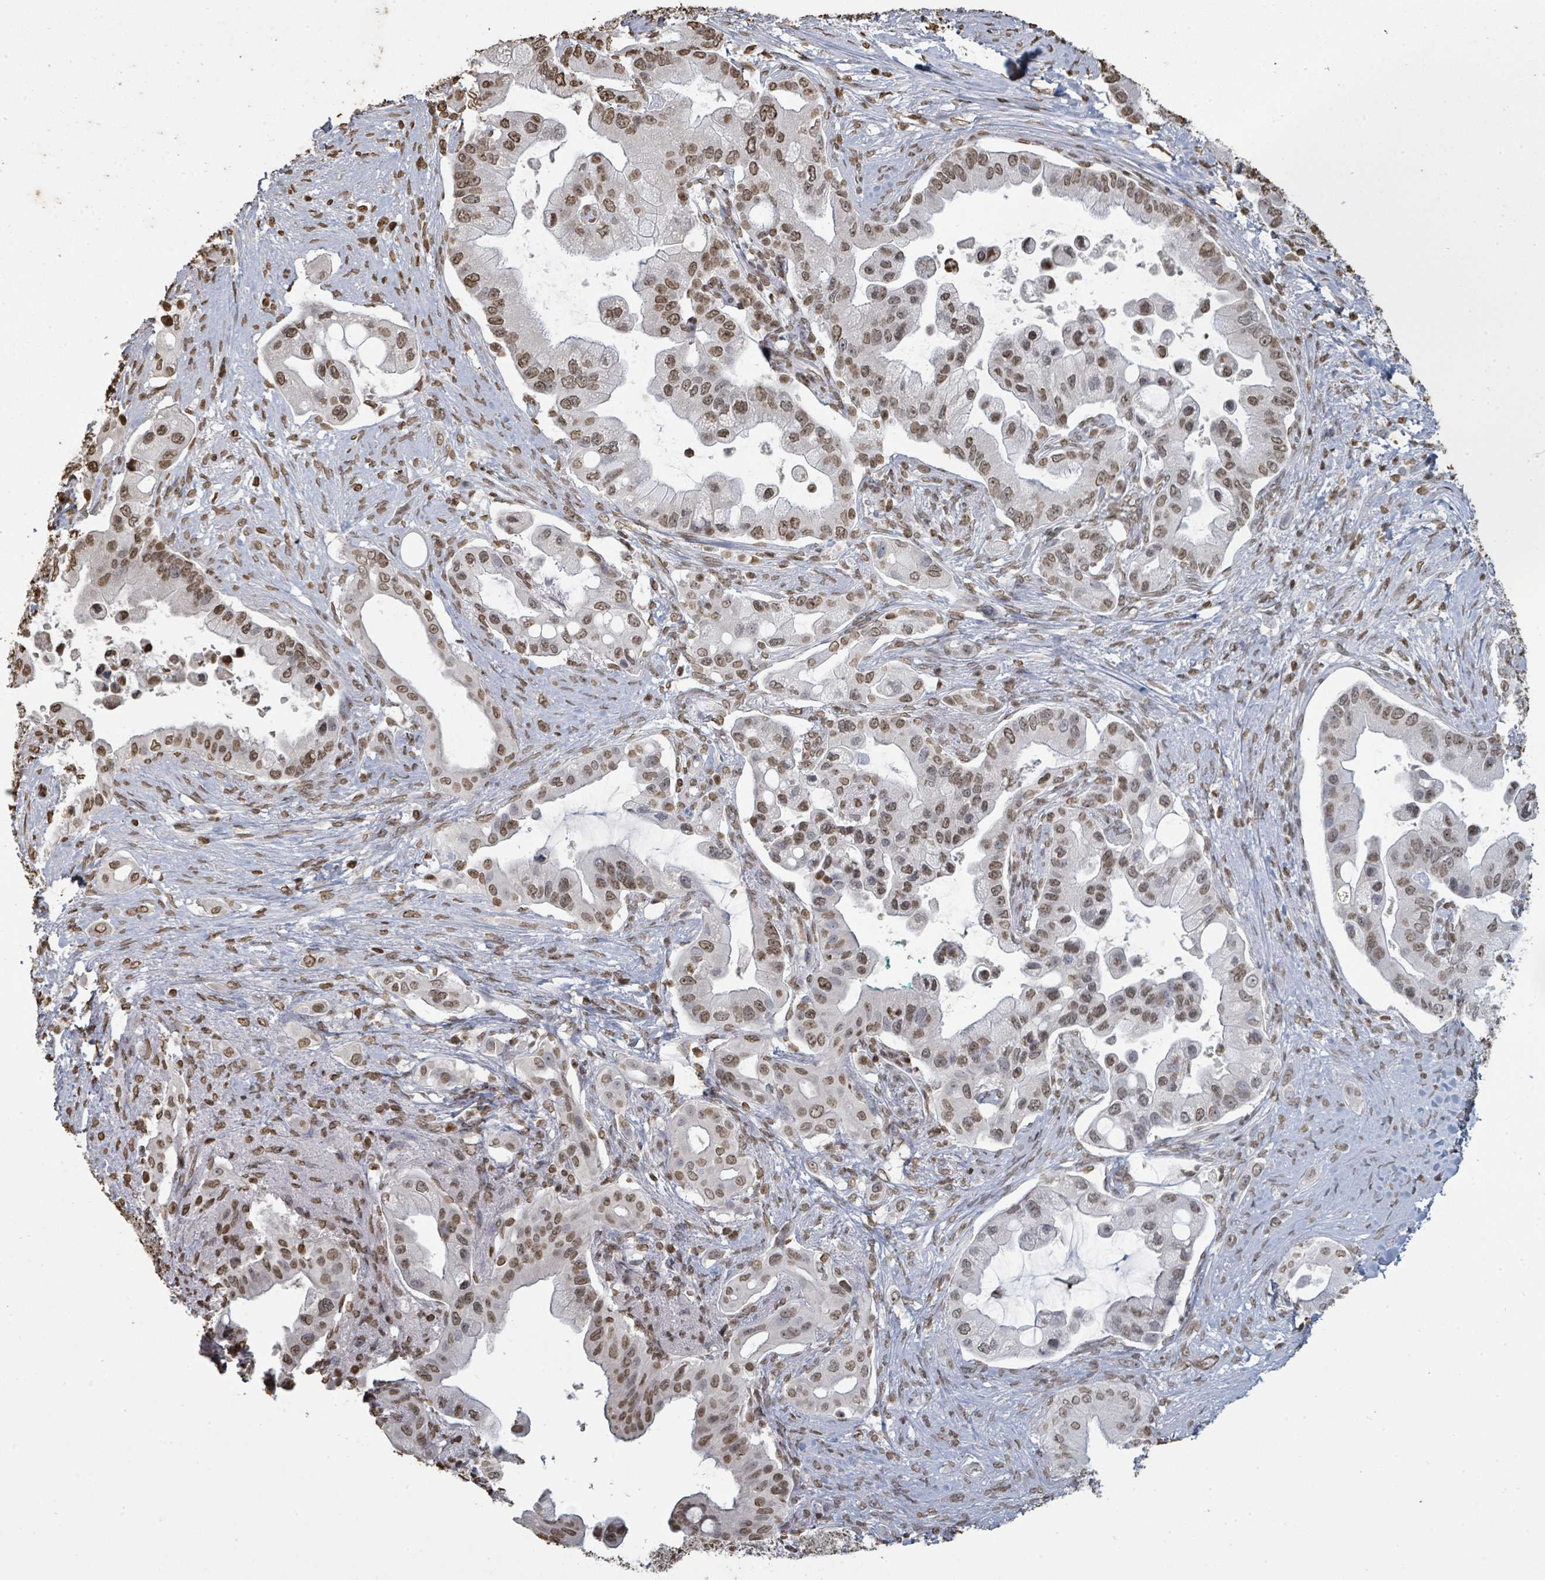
{"staining": {"intensity": "moderate", "quantity": ">75%", "location": "nuclear"}, "tissue": "pancreatic cancer", "cell_type": "Tumor cells", "image_type": "cancer", "snomed": [{"axis": "morphology", "description": "Adenocarcinoma, NOS"}, {"axis": "topography", "description": "Pancreas"}], "caption": "Approximately >75% of tumor cells in human pancreatic adenocarcinoma display moderate nuclear protein expression as visualized by brown immunohistochemical staining.", "gene": "MRPS12", "patient": {"sex": "male", "age": 57}}